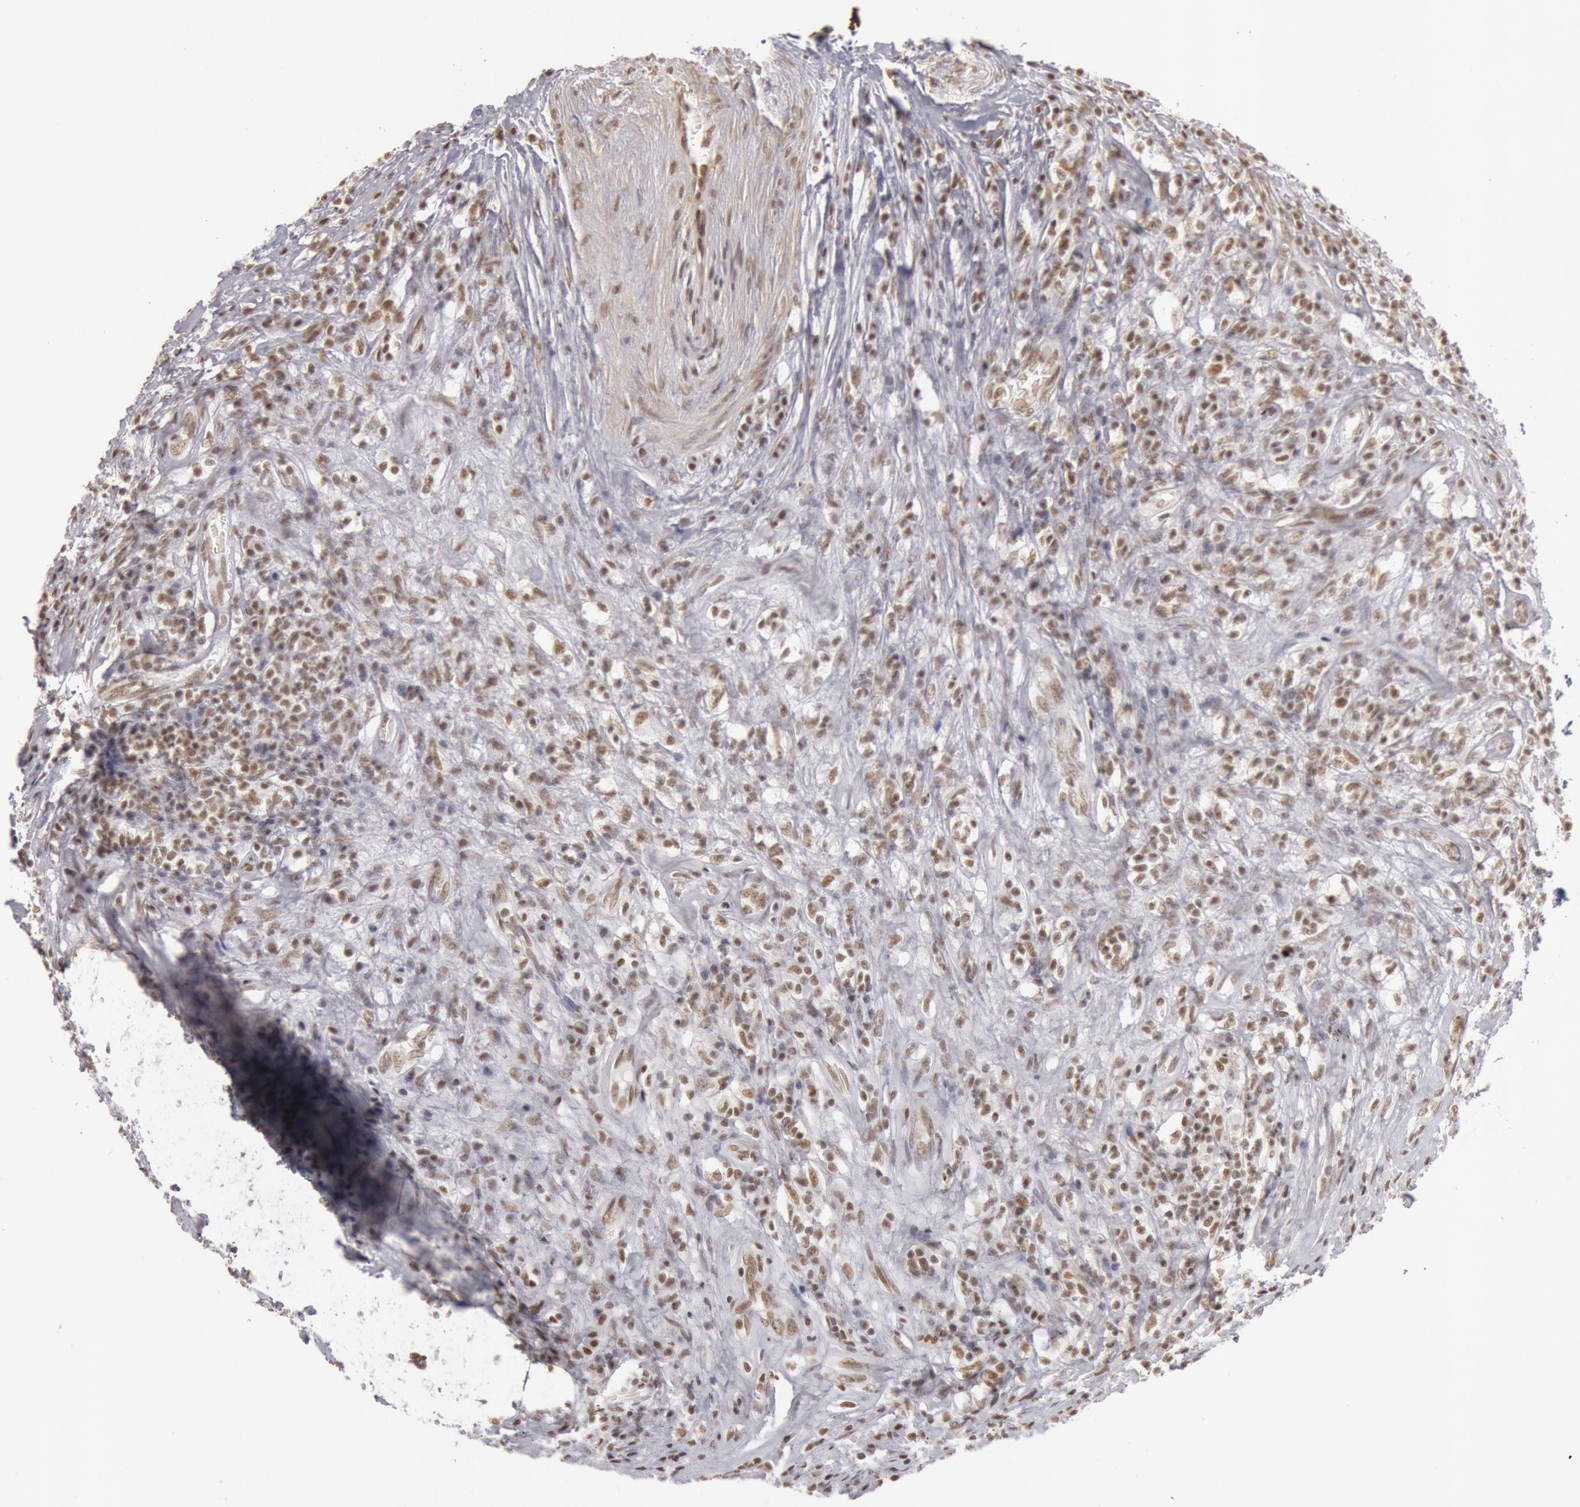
{"staining": {"intensity": "moderate", "quantity": ">75%", "location": "nuclear"}, "tissue": "testis cancer", "cell_type": "Tumor cells", "image_type": "cancer", "snomed": [{"axis": "morphology", "description": "Seminoma, NOS"}, {"axis": "topography", "description": "Testis"}], "caption": "Immunohistochemistry staining of testis cancer, which exhibits medium levels of moderate nuclear expression in about >75% of tumor cells indicating moderate nuclear protein staining. The staining was performed using DAB (3,3'-diaminobenzidine) (brown) for protein detection and nuclei were counterstained in hematoxylin (blue).", "gene": "ESS2", "patient": {"sex": "male", "age": 34}}